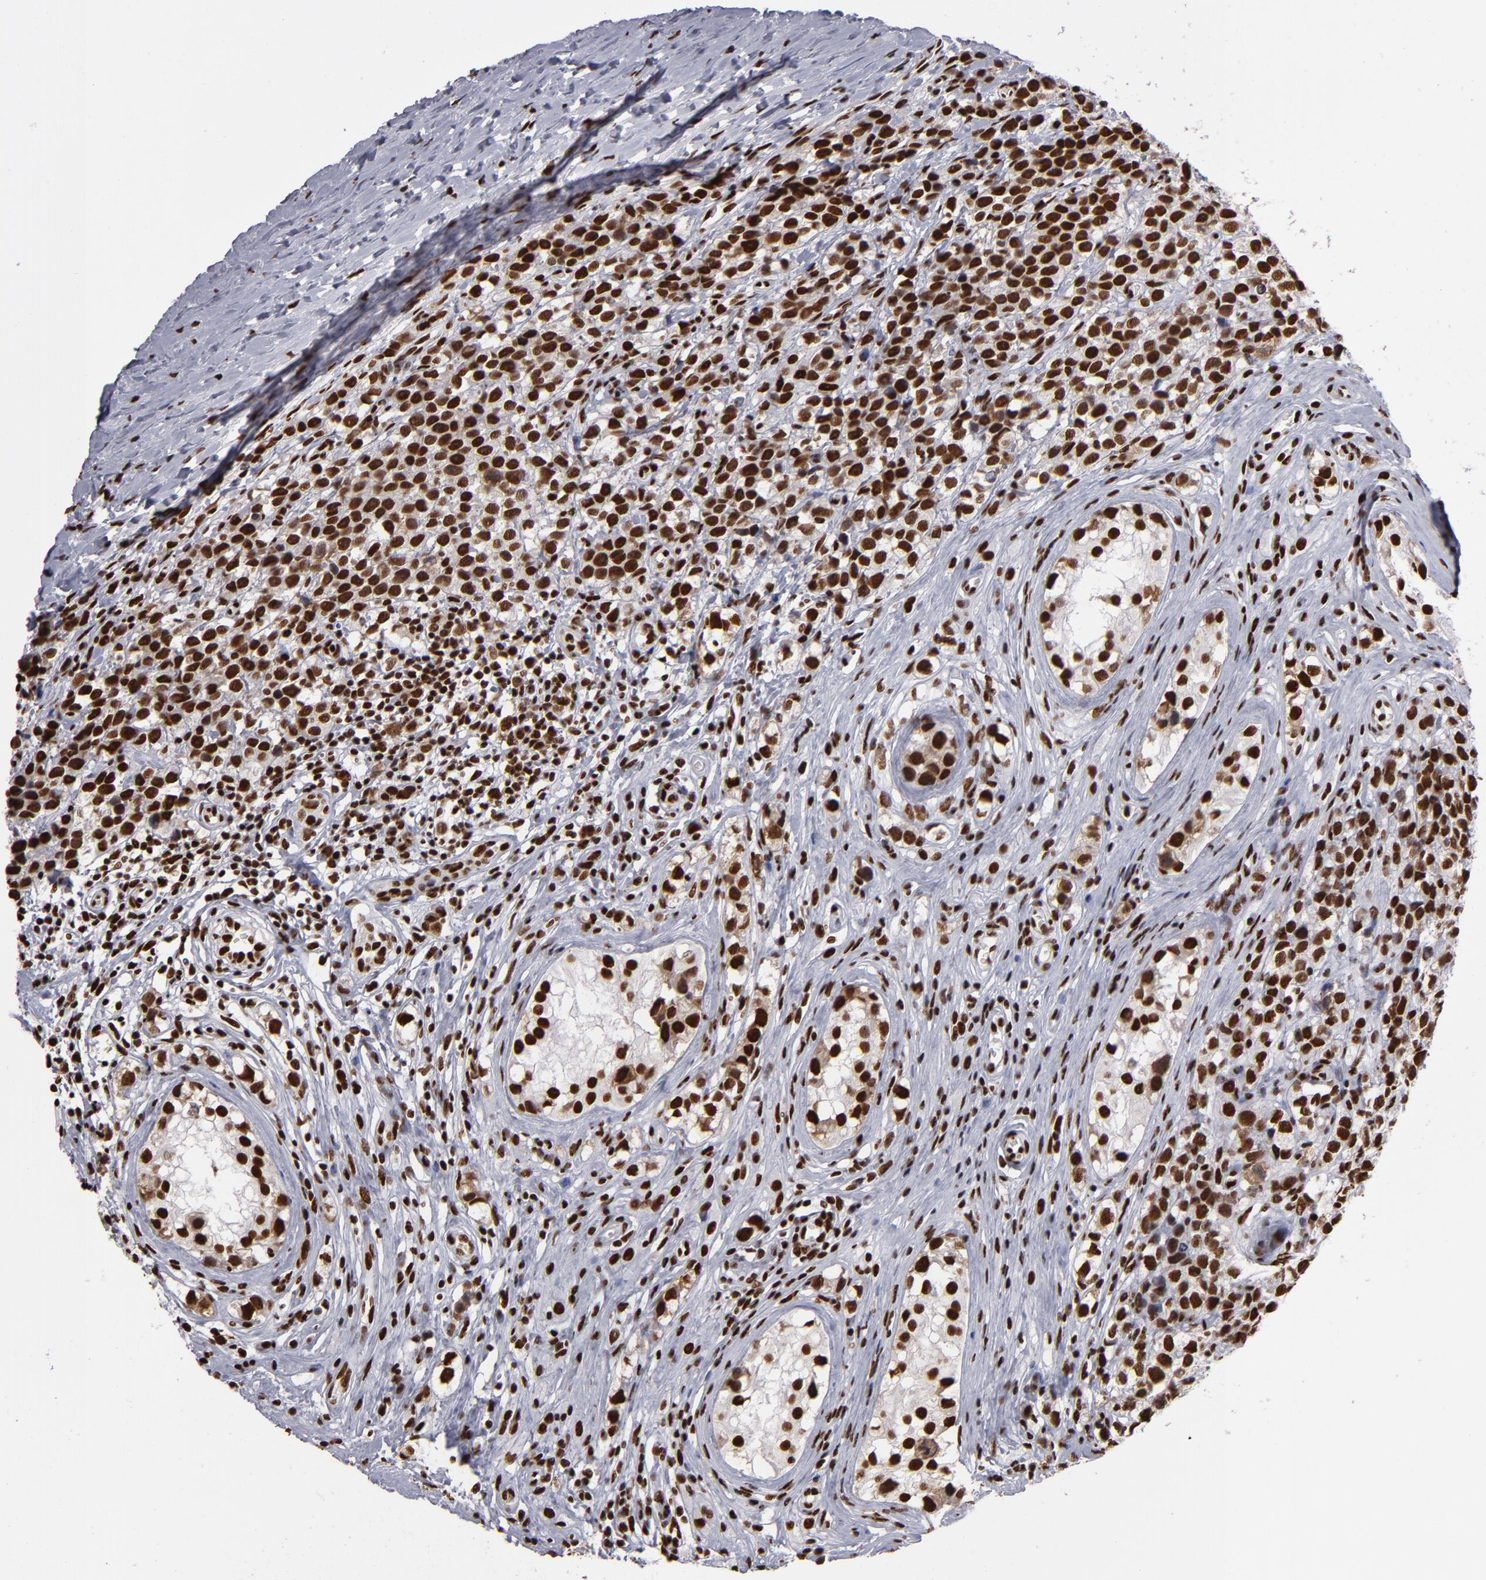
{"staining": {"intensity": "strong", "quantity": ">75%", "location": "nuclear"}, "tissue": "testis cancer", "cell_type": "Tumor cells", "image_type": "cancer", "snomed": [{"axis": "morphology", "description": "Seminoma, NOS"}, {"axis": "topography", "description": "Testis"}], "caption": "Seminoma (testis) stained for a protein (brown) shows strong nuclear positive positivity in approximately >75% of tumor cells.", "gene": "MRE11", "patient": {"sex": "male", "age": 25}}